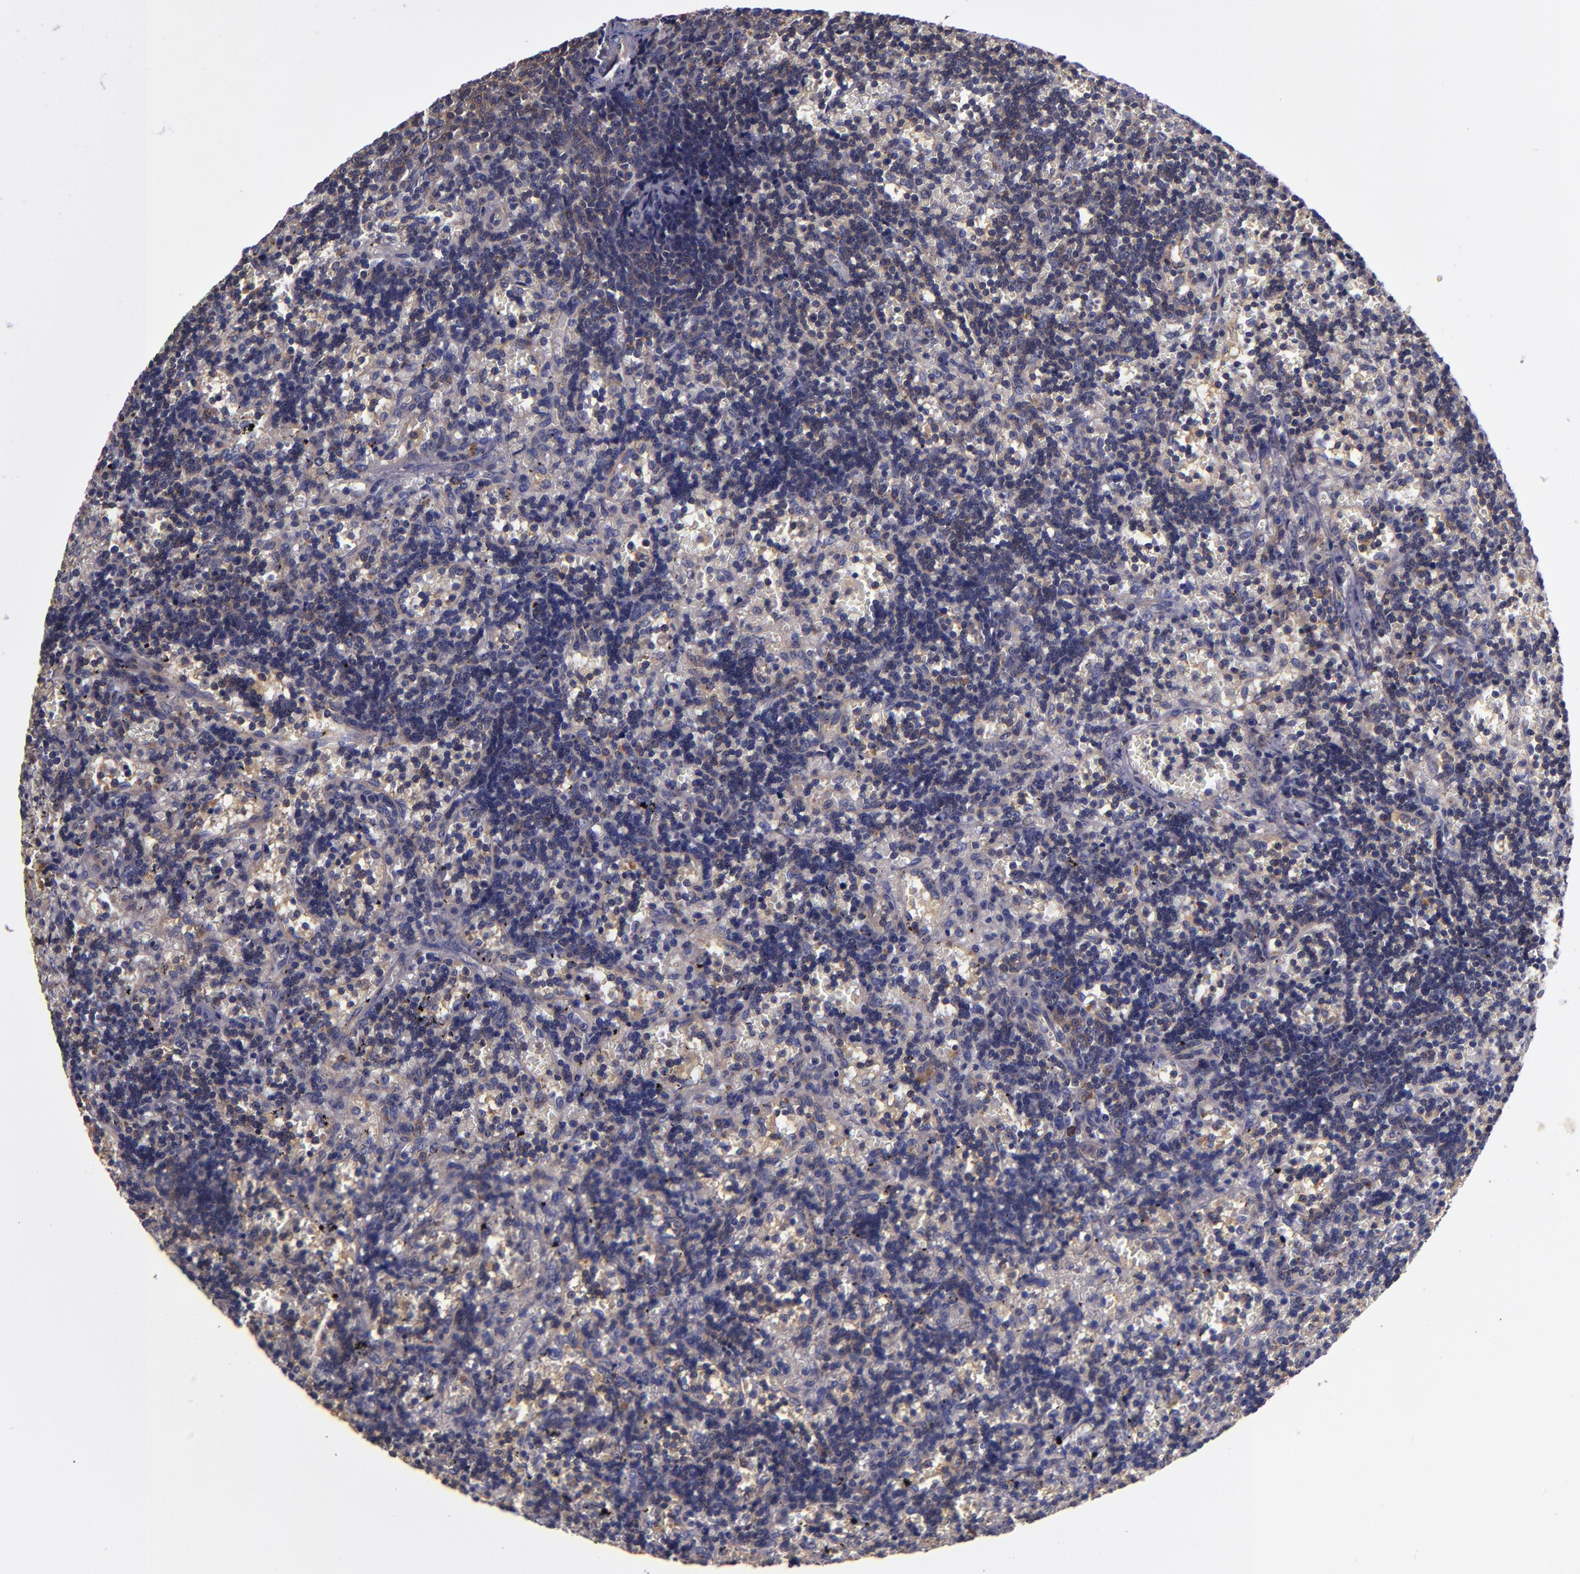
{"staining": {"intensity": "weak", "quantity": "25%-75%", "location": "cytoplasmic/membranous"}, "tissue": "lymphoma", "cell_type": "Tumor cells", "image_type": "cancer", "snomed": [{"axis": "morphology", "description": "Malignant lymphoma, non-Hodgkin's type, Low grade"}, {"axis": "topography", "description": "Spleen"}], "caption": "An image showing weak cytoplasmic/membranous staining in about 25%-75% of tumor cells in lymphoma, as visualized by brown immunohistochemical staining.", "gene": "CARS1", "patient": {"sex": "male", "age": 60}}